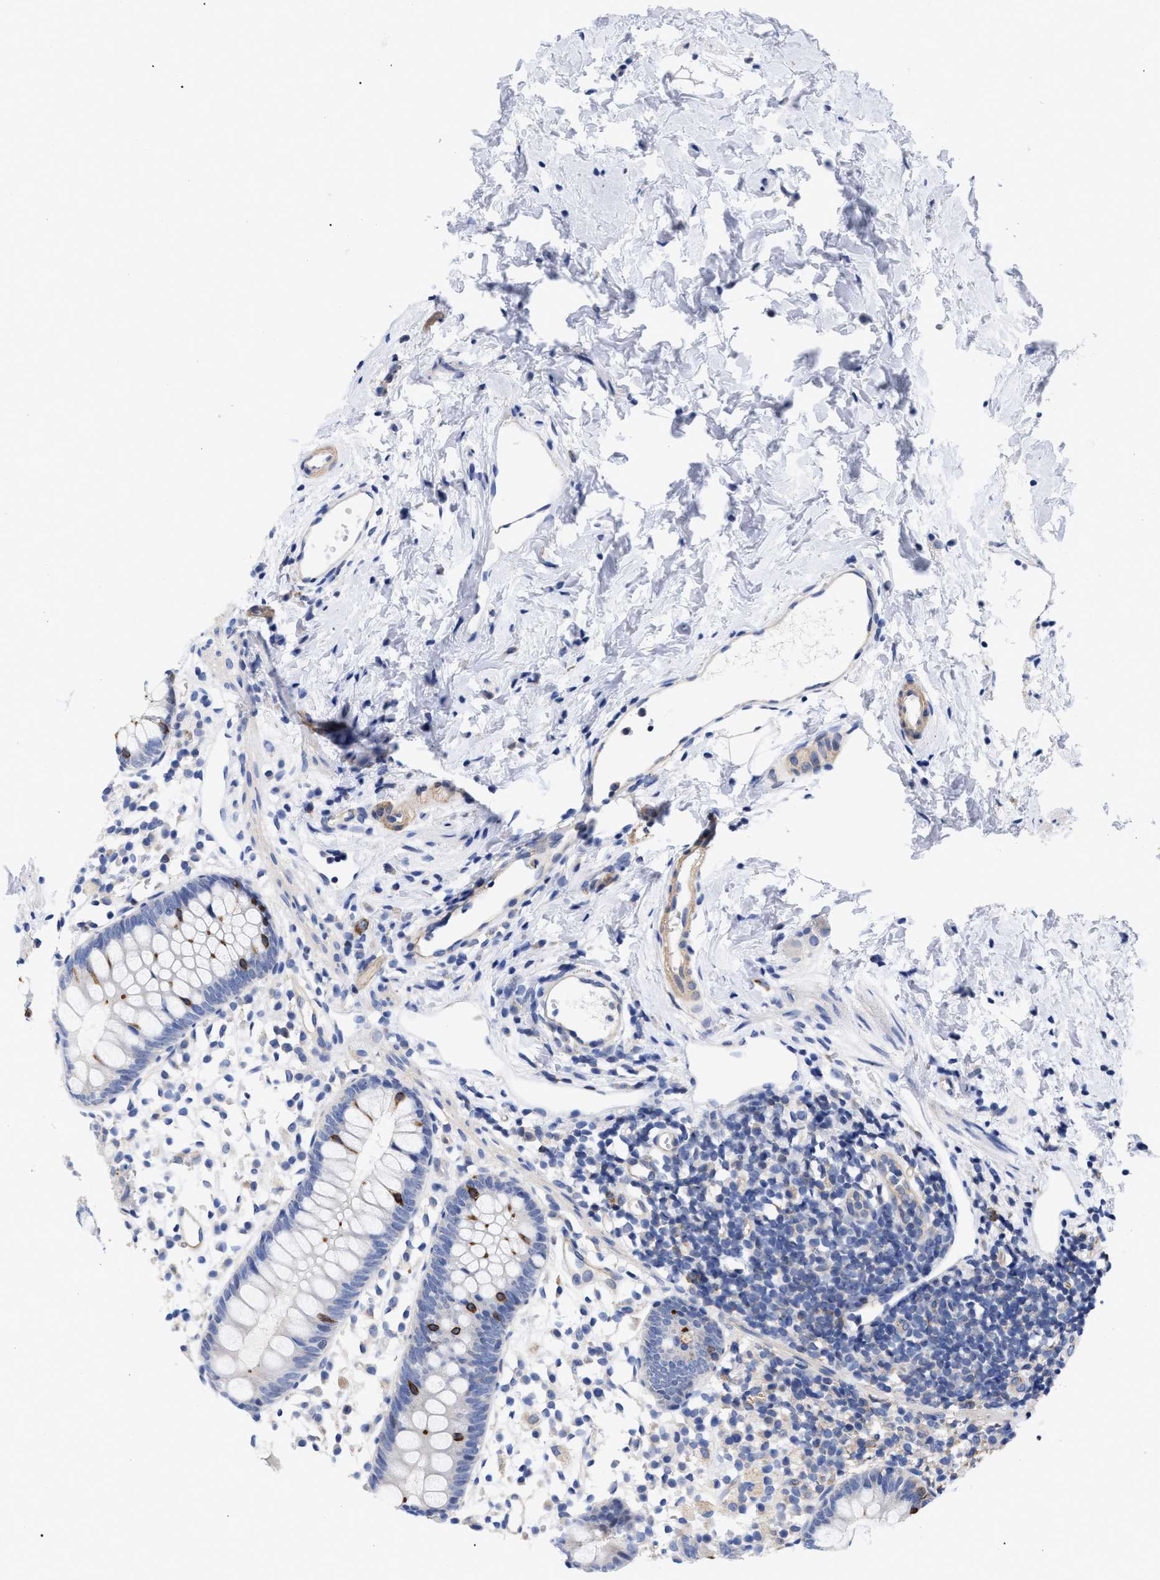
{"staining": {"intensity": "negative", "quantity": "none", "location": "none"}, "tissue": "appendix", "cell_type": "Glandular cells", "image_type": "normal", "snomed": [{"axis": "morphology", "description": "Normal tissue, NOS"}, {"axis": "topography", "description": "Appendix"}], "caption": "Immunohistochemical staining of normal appendix exhibits no significant staining in glandular cells.", "gene": "IRAG2", "patient": {"sex": "female", "age": 20}}